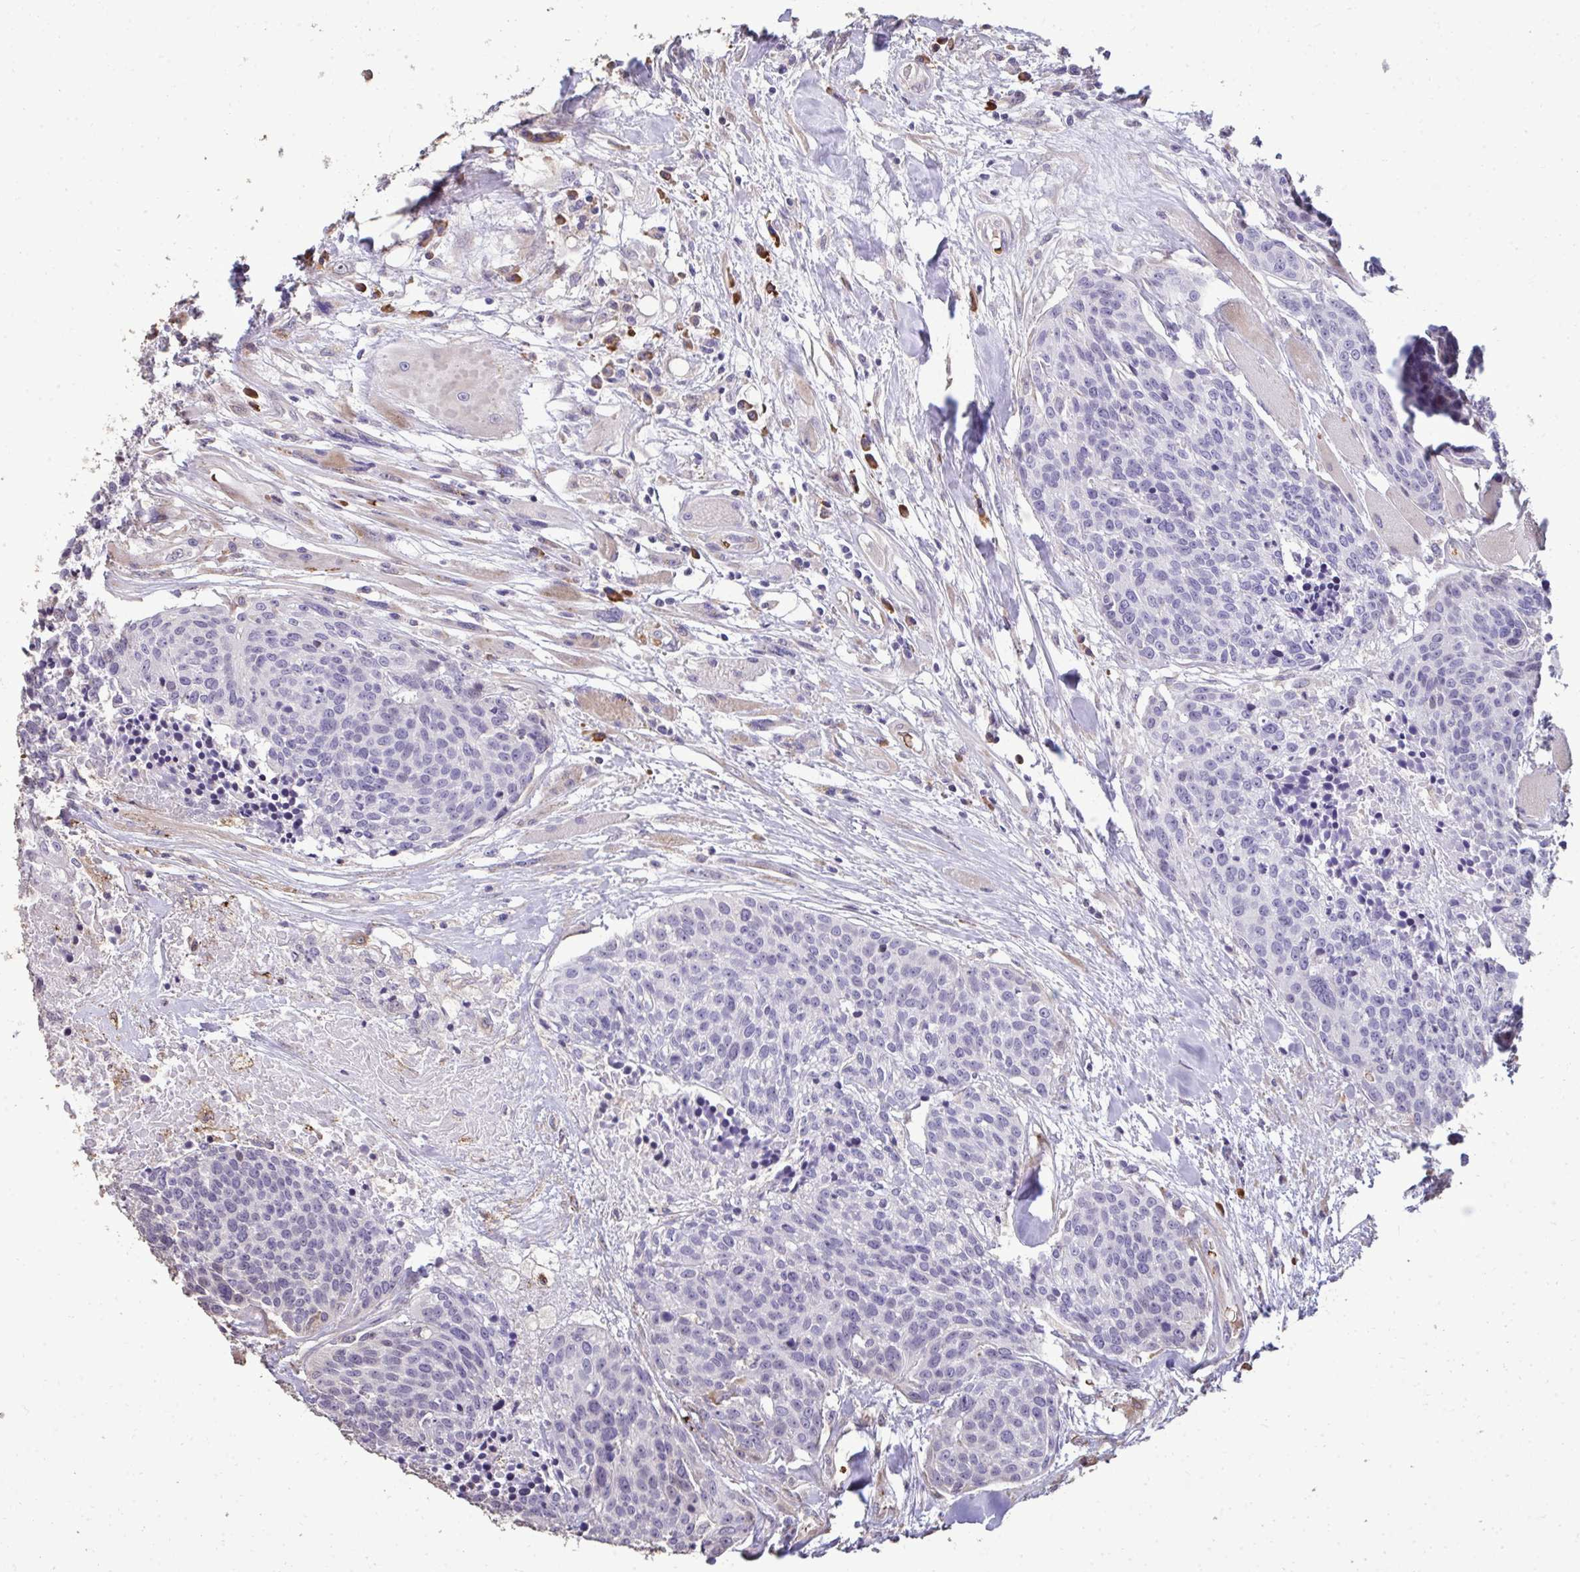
{"staining": {"intensity": "negative", "quantity": "none", "location": "none"}, "tissue": "head and neck cancer", "cell_type": "Tumor cells", "image_type": "cancer", "snomed": [{"axis": "morphology", "description": "Squamous cell carcinoma, NOS"}, {"axis": "topography", "description": "Oral tissue"}, {"axis": "topography", "description": "Head-Neck"}], "caption": "IHC of human head and neck cancer (squamous cell carcinoma) demonstrates no positivity in tumor cells.", "gene": "FIBCD1", "patient": {"sex": "male", "age": 64}}